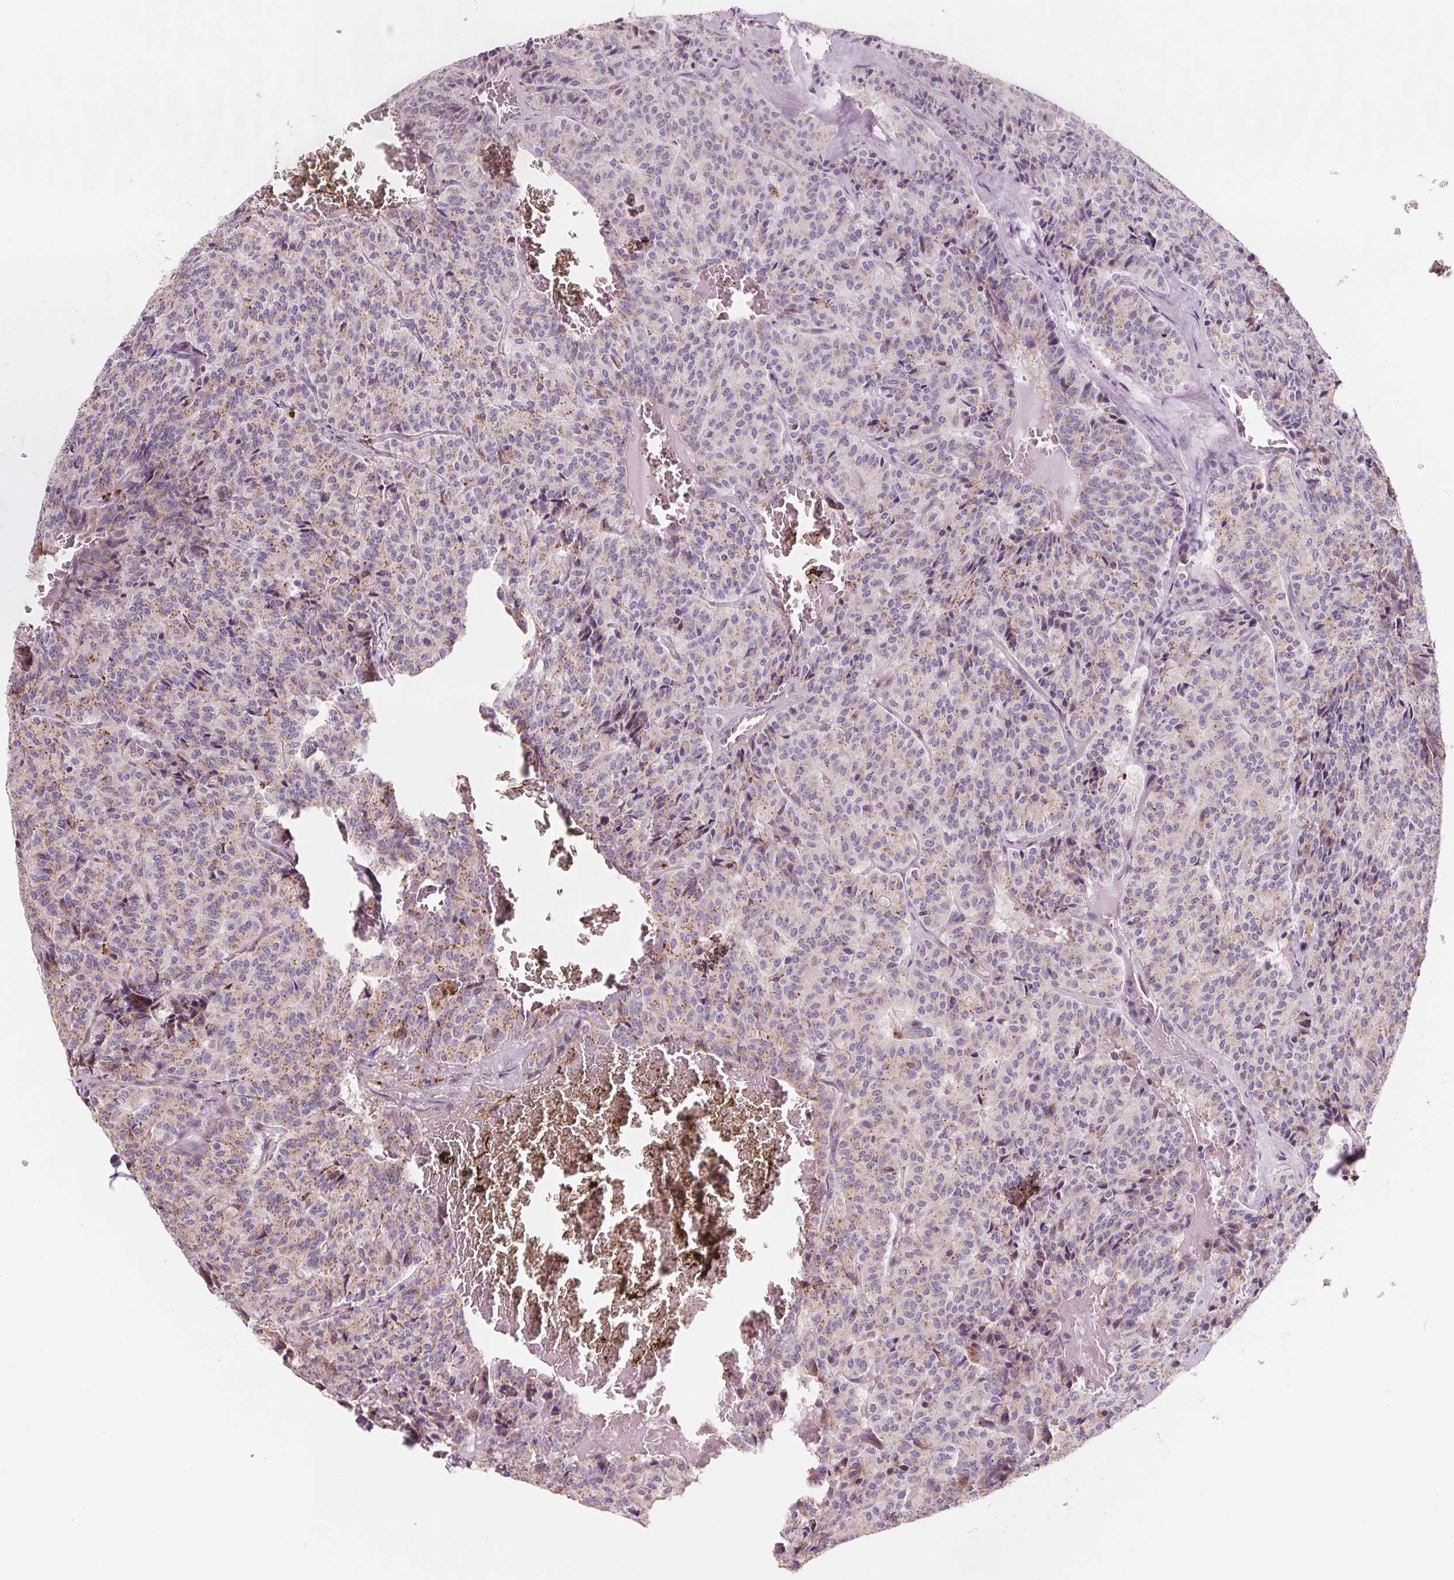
{"staining": {"intensity": "moderate", "quantity": "<25%", "location": "cytoplasmic/membranous"}, "tissue": "carcinoid", "cell_type": "Tumor cells", "image_type": "cancer", "snomed": [{"axis": "morphology", "description": "Carcinoid, malignant, NOS"}, {"axis": "topography", "description": "Lung"}], "caption": "Immunohistochemistry (DAB (3,3'-diaminobenzidine)) staining of human malignant carcinoid displays moderate cytoplasmic/membranous protein expression in about <25% of tumor cells.", "gene": "SAMD5", "patient": {"sex": "male", "age": 70}}